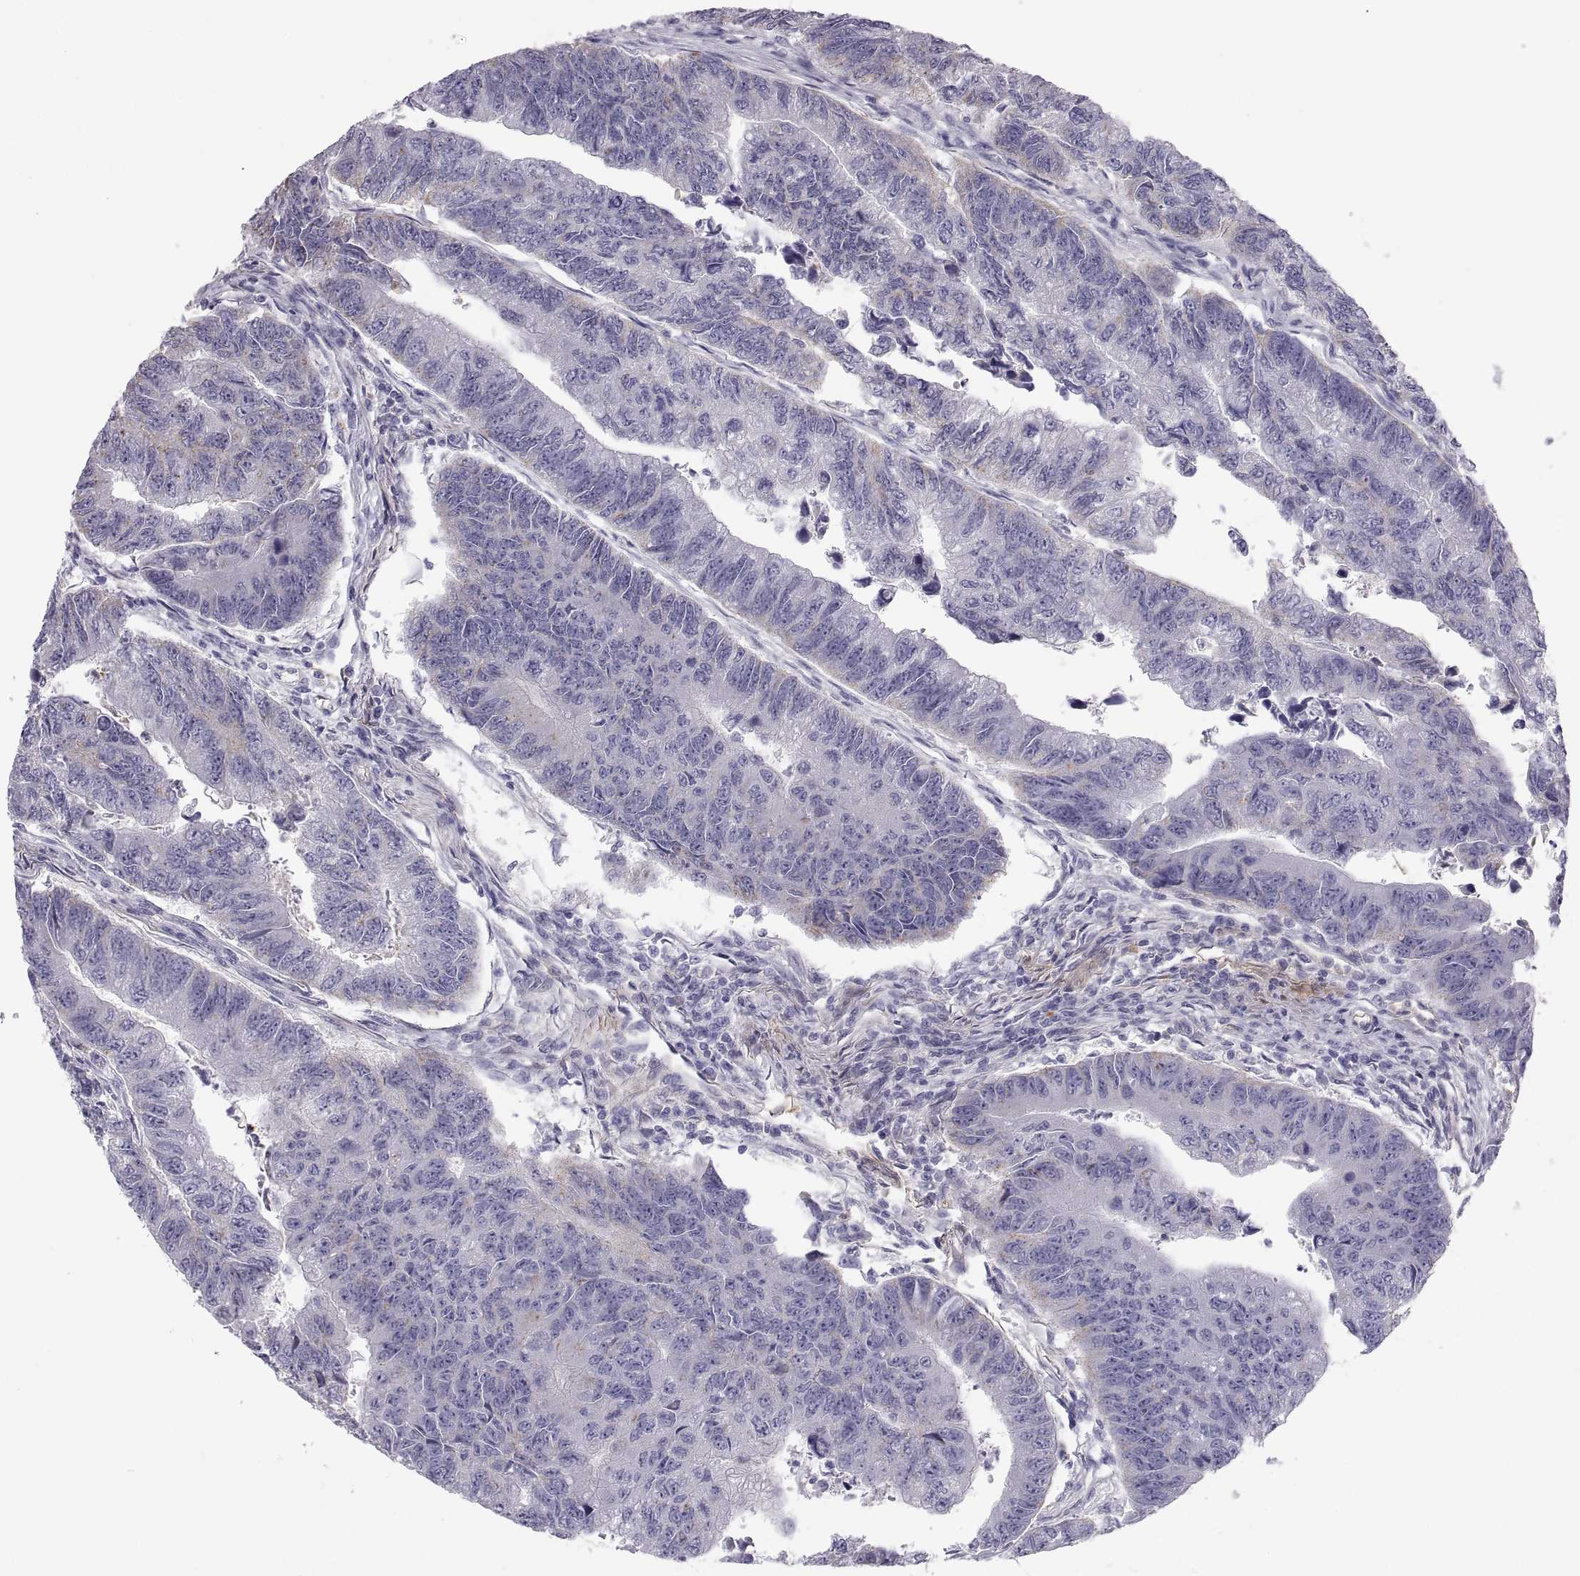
{"staining": {"intensity": "negative", "quantity": "none", "location": "none"}, "tissue": "colorectal cancer", "cell_type": "Tumor cells", "image_type": "cancer", "snomed": [{"axis": "morphology", "description": "Adenocarcinoma, NOS"}, {"axis": "topography", "description": "Colon"}], "caption": "Micrograph shows no significant protein expression in tumor cells of colorectal adenocarcinoma. Brightfield microscopy of immunohistochemistry (IHC) stained with DAB (brown) and hematoxylin (blue), captured at high magnification.", "gene": "PGM5", "patient": {"sex": "female", "age": 65}}